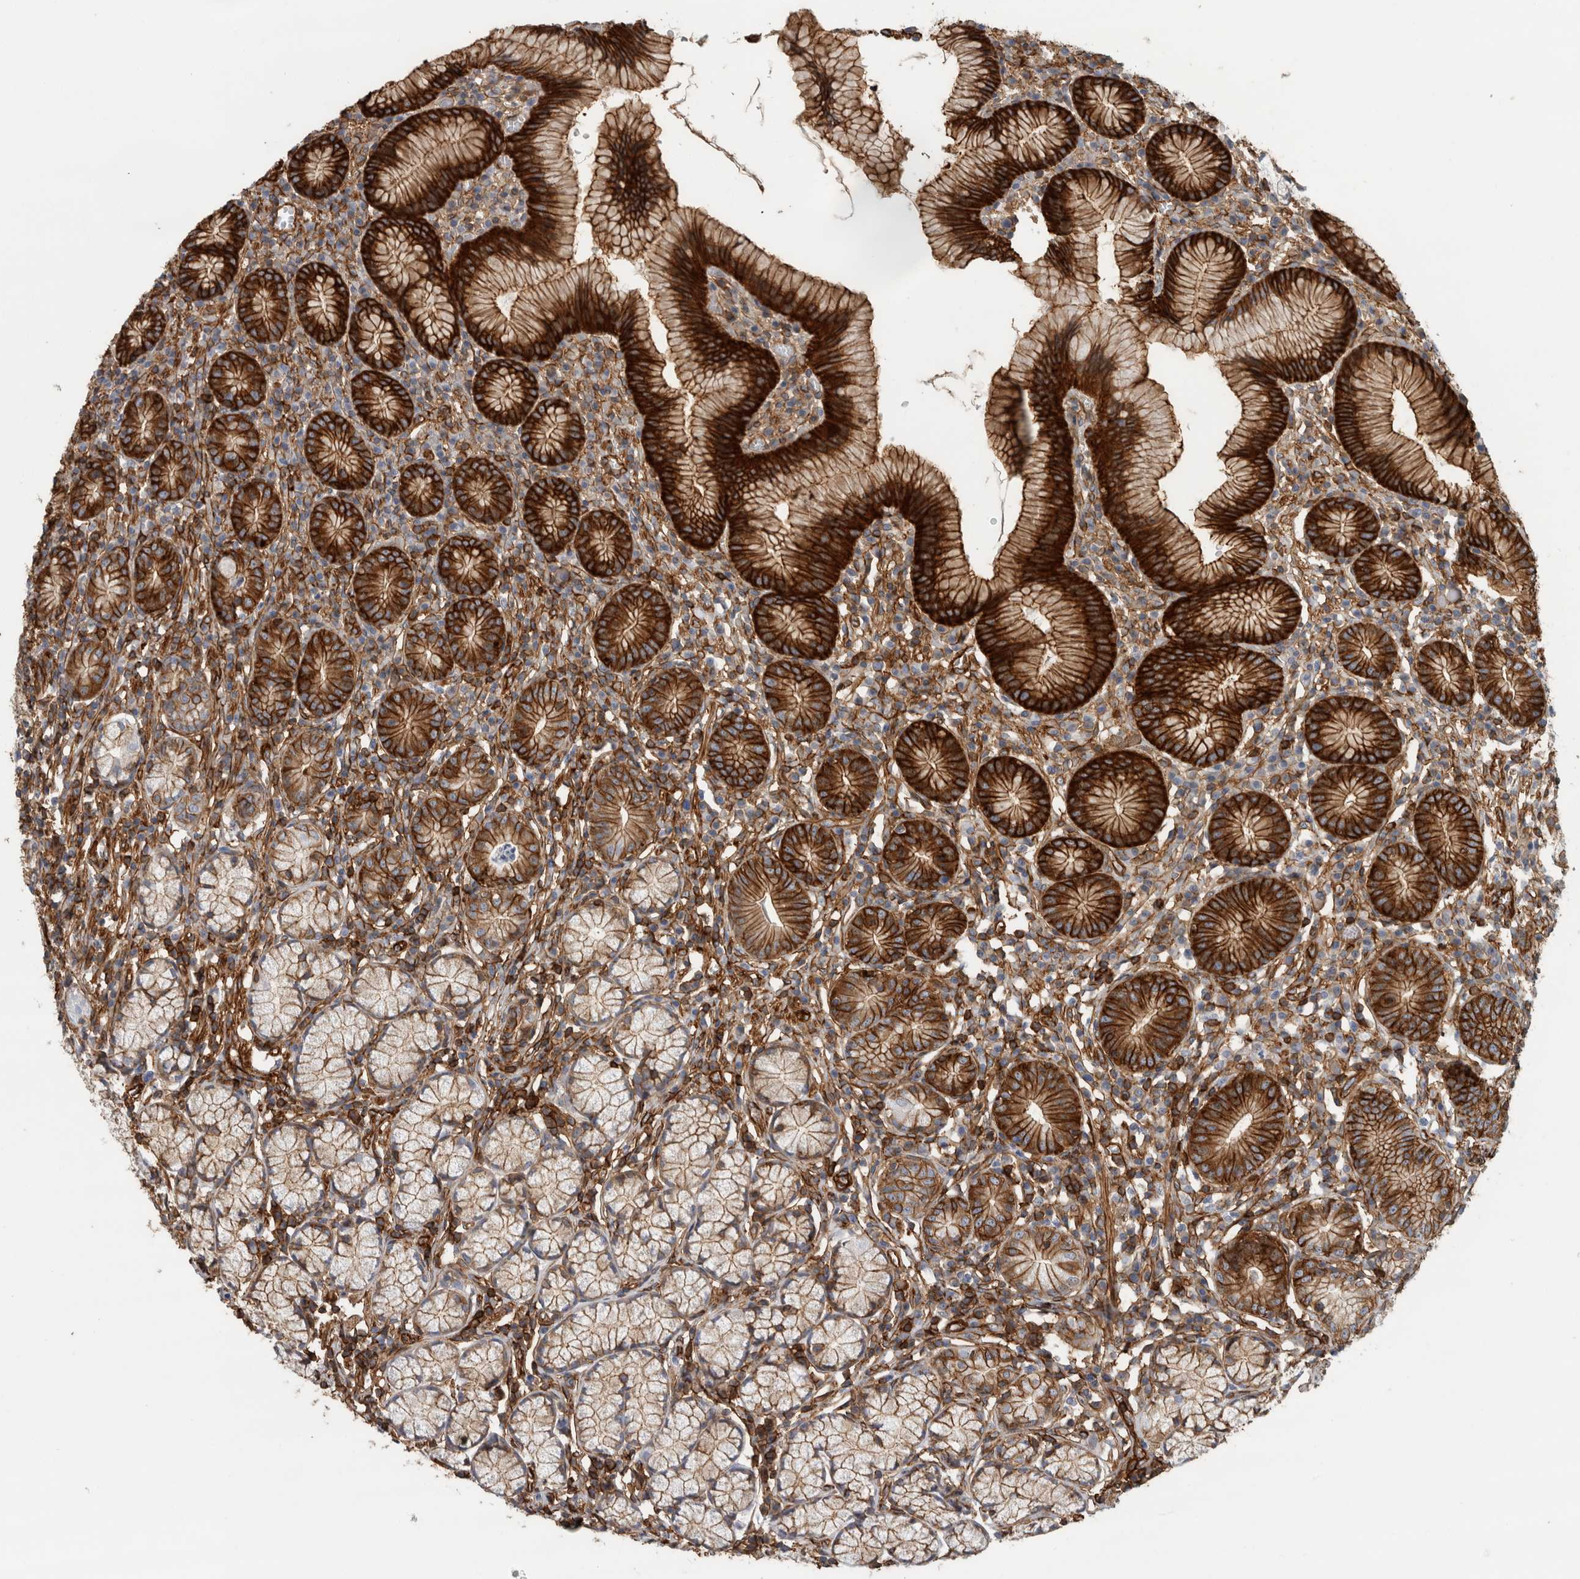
{"staining": {"intensity": "strong", "quantity": "25%-75%", "location": "cytoplasmic/membranous"}, "tissue": "stomach", "cell_type": "Glandular cells", "image_type": "normal", "snomed": [{"axis": "morphology", "description": "Normal tissue, NOS"}, {"axis": "topography", "description": "Stomach"}], "caption": "Stomach was stained to show a protein in brown. There is high levels of strong cytoplasmic/membranous positivity in approximately 25%-75% of glandular cells. The protein of interest is stained brown, and the nuclei are stained in blue (DAB (3,3'-diaminobenzidine) IHC with brightfield microscopy, high magnification).", "gene": "AHNAK", "patient": {"sex": "male", "age": 55}}